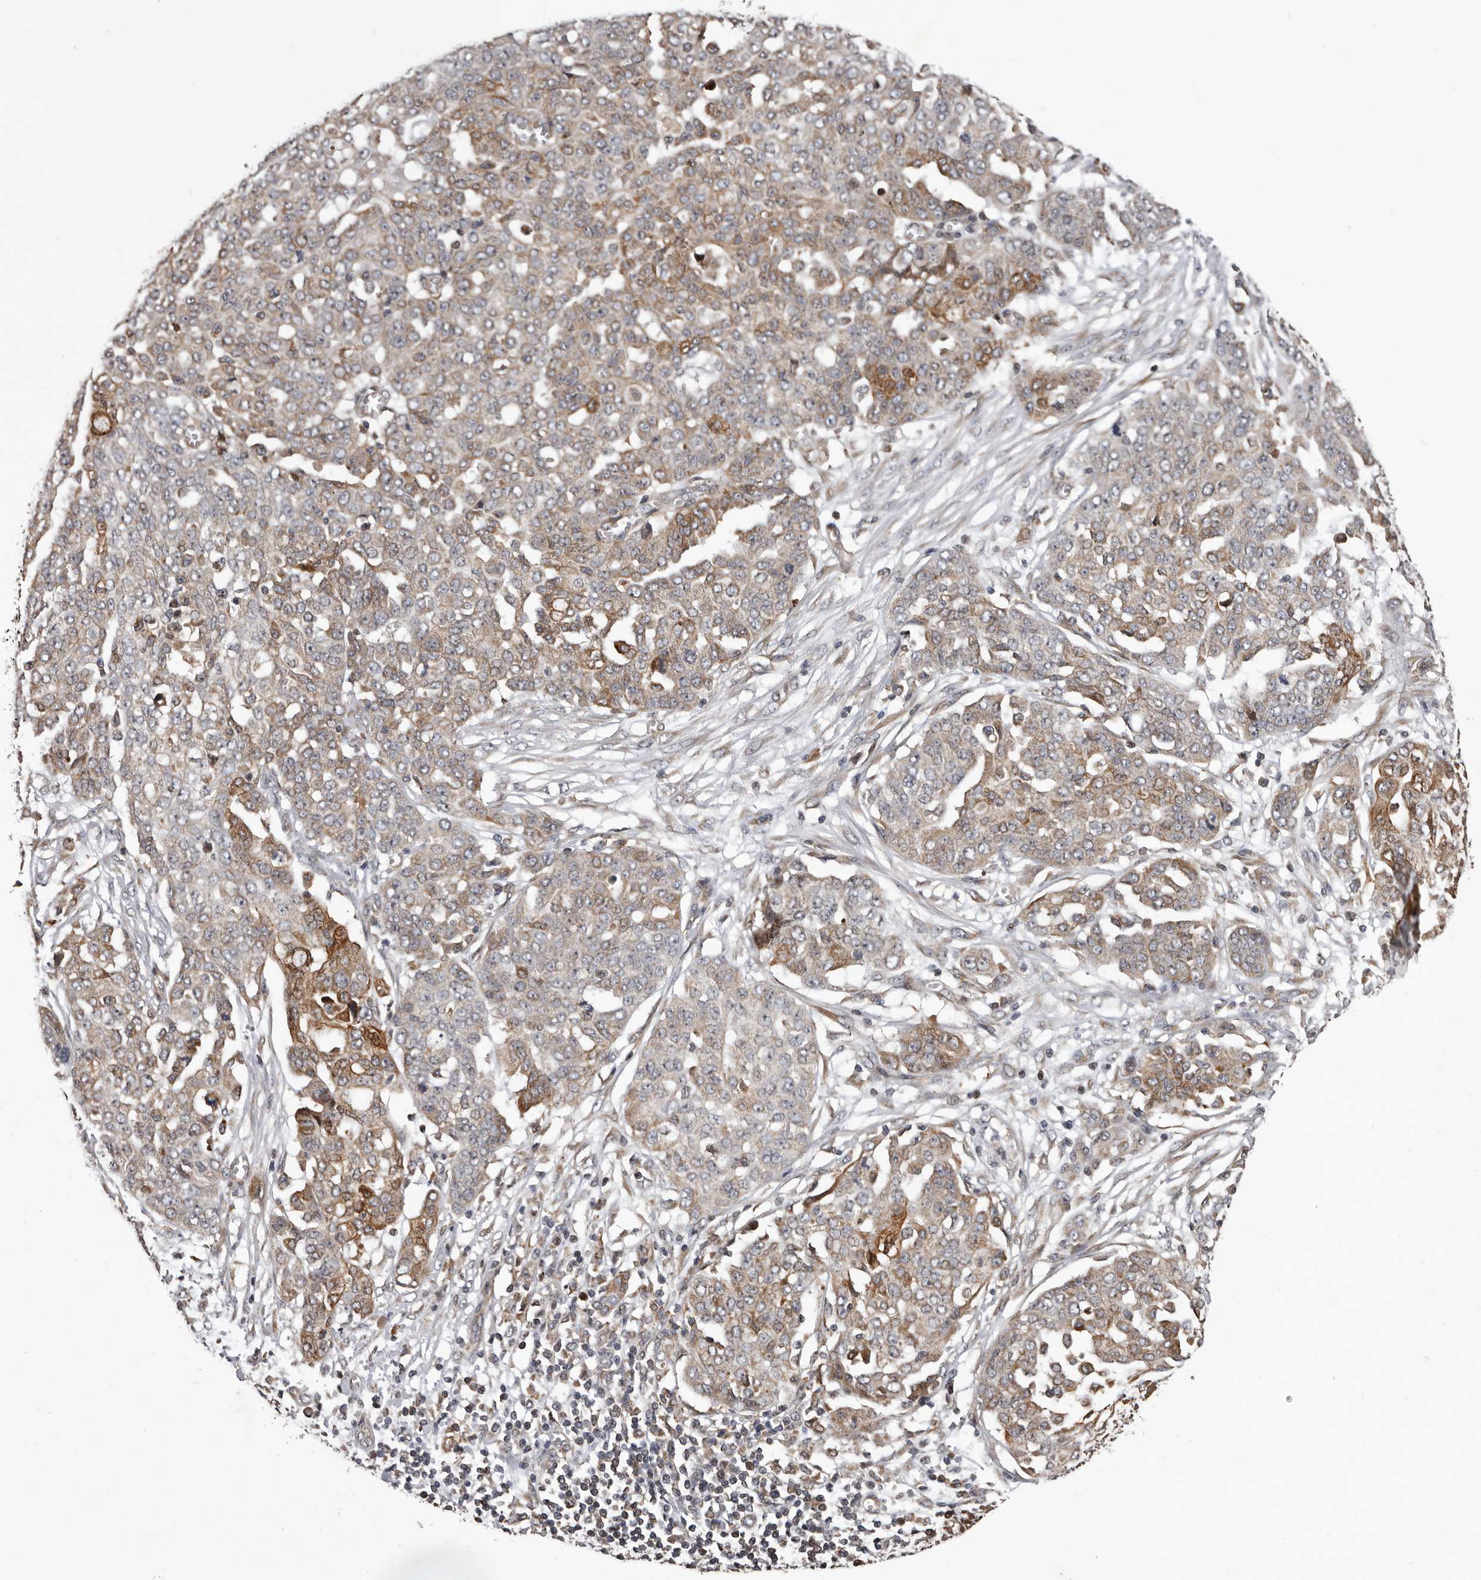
{"staining": {"intensity": "moderate", "quantity": "25%-75%", "location": "cytoplasmic/membranous"}, "tissue": "ovarian cancer", "cell_type": "Tumor cells", "image_type": "cancer", "snomed": [{"axis": "morphology", "description": "Cystadenocarcinoma, serous, NOS"}, {"axis": "topography", "description": "Soft tissue"}, {"axis": "topography", "description": "Ovary"}], "caption": "A brown stain highlights moderate cytoplasmic/membranous expression of a protein in human ovarian cancer (serous cystadenocarcinoma) tumor cells.", "gene": "GADD45B", "patient": {"sex": "female", "age": 57}}